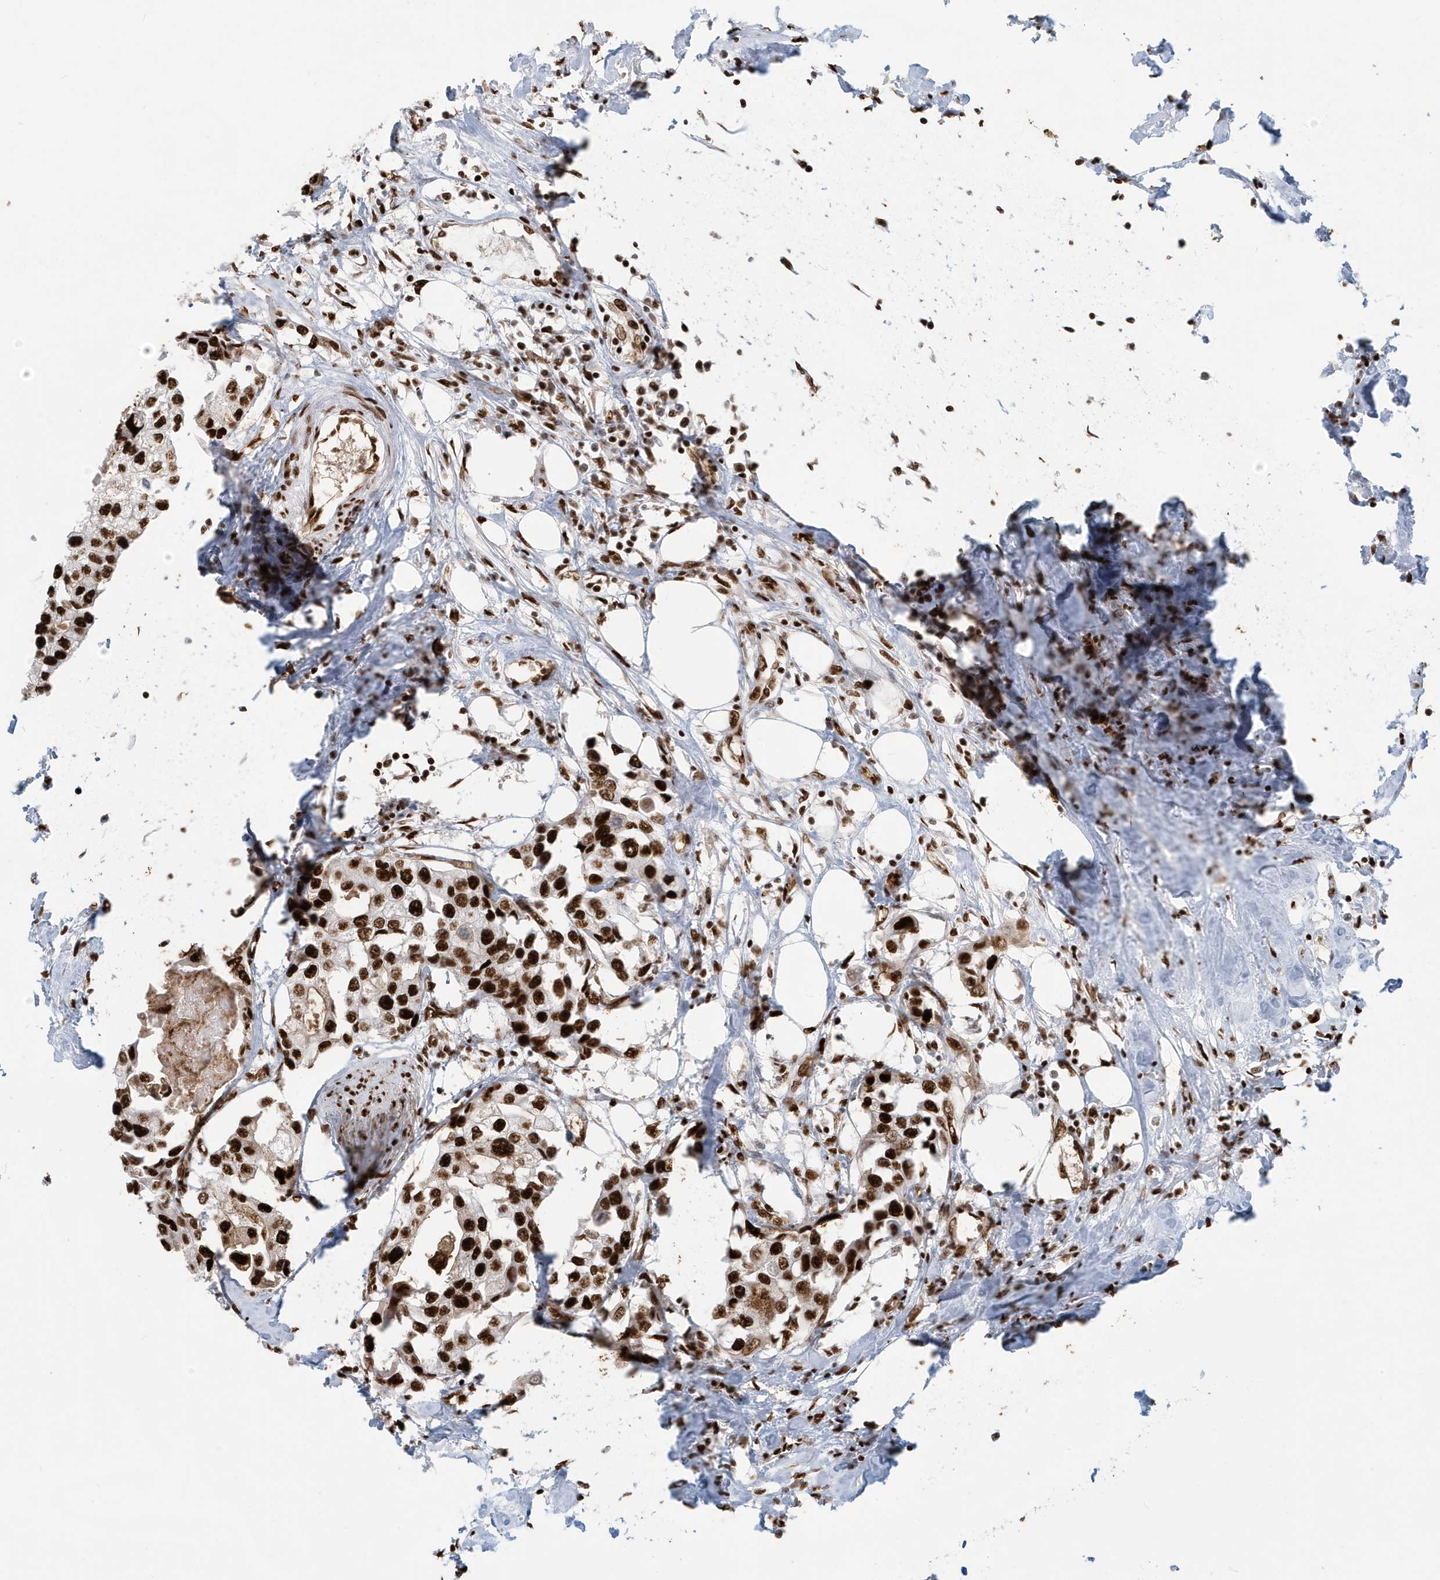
{"staining": {"intensity": "strong", "quantity": ">75%", "location": "nuclear"}, "tissue": "urothelial cancer", "cell_type": "Tumor cells", "image_type": "cancer", "snomed": [{"axis": "morphology", "description": "Urothelial carcinoma, High grade"}, {"axis": "topography", "description": "Urinary bladder"}], "caption": "Immunohistochemistry (IHC) of urothelial cancer displays high levels of strong nuclear positivity in about >75% of tumor cells. (brown staining indicates protein expression, while blue staining denotes nuclei).", "gene": "CKS2", "patient": {"sex": "male", "age": 64}}